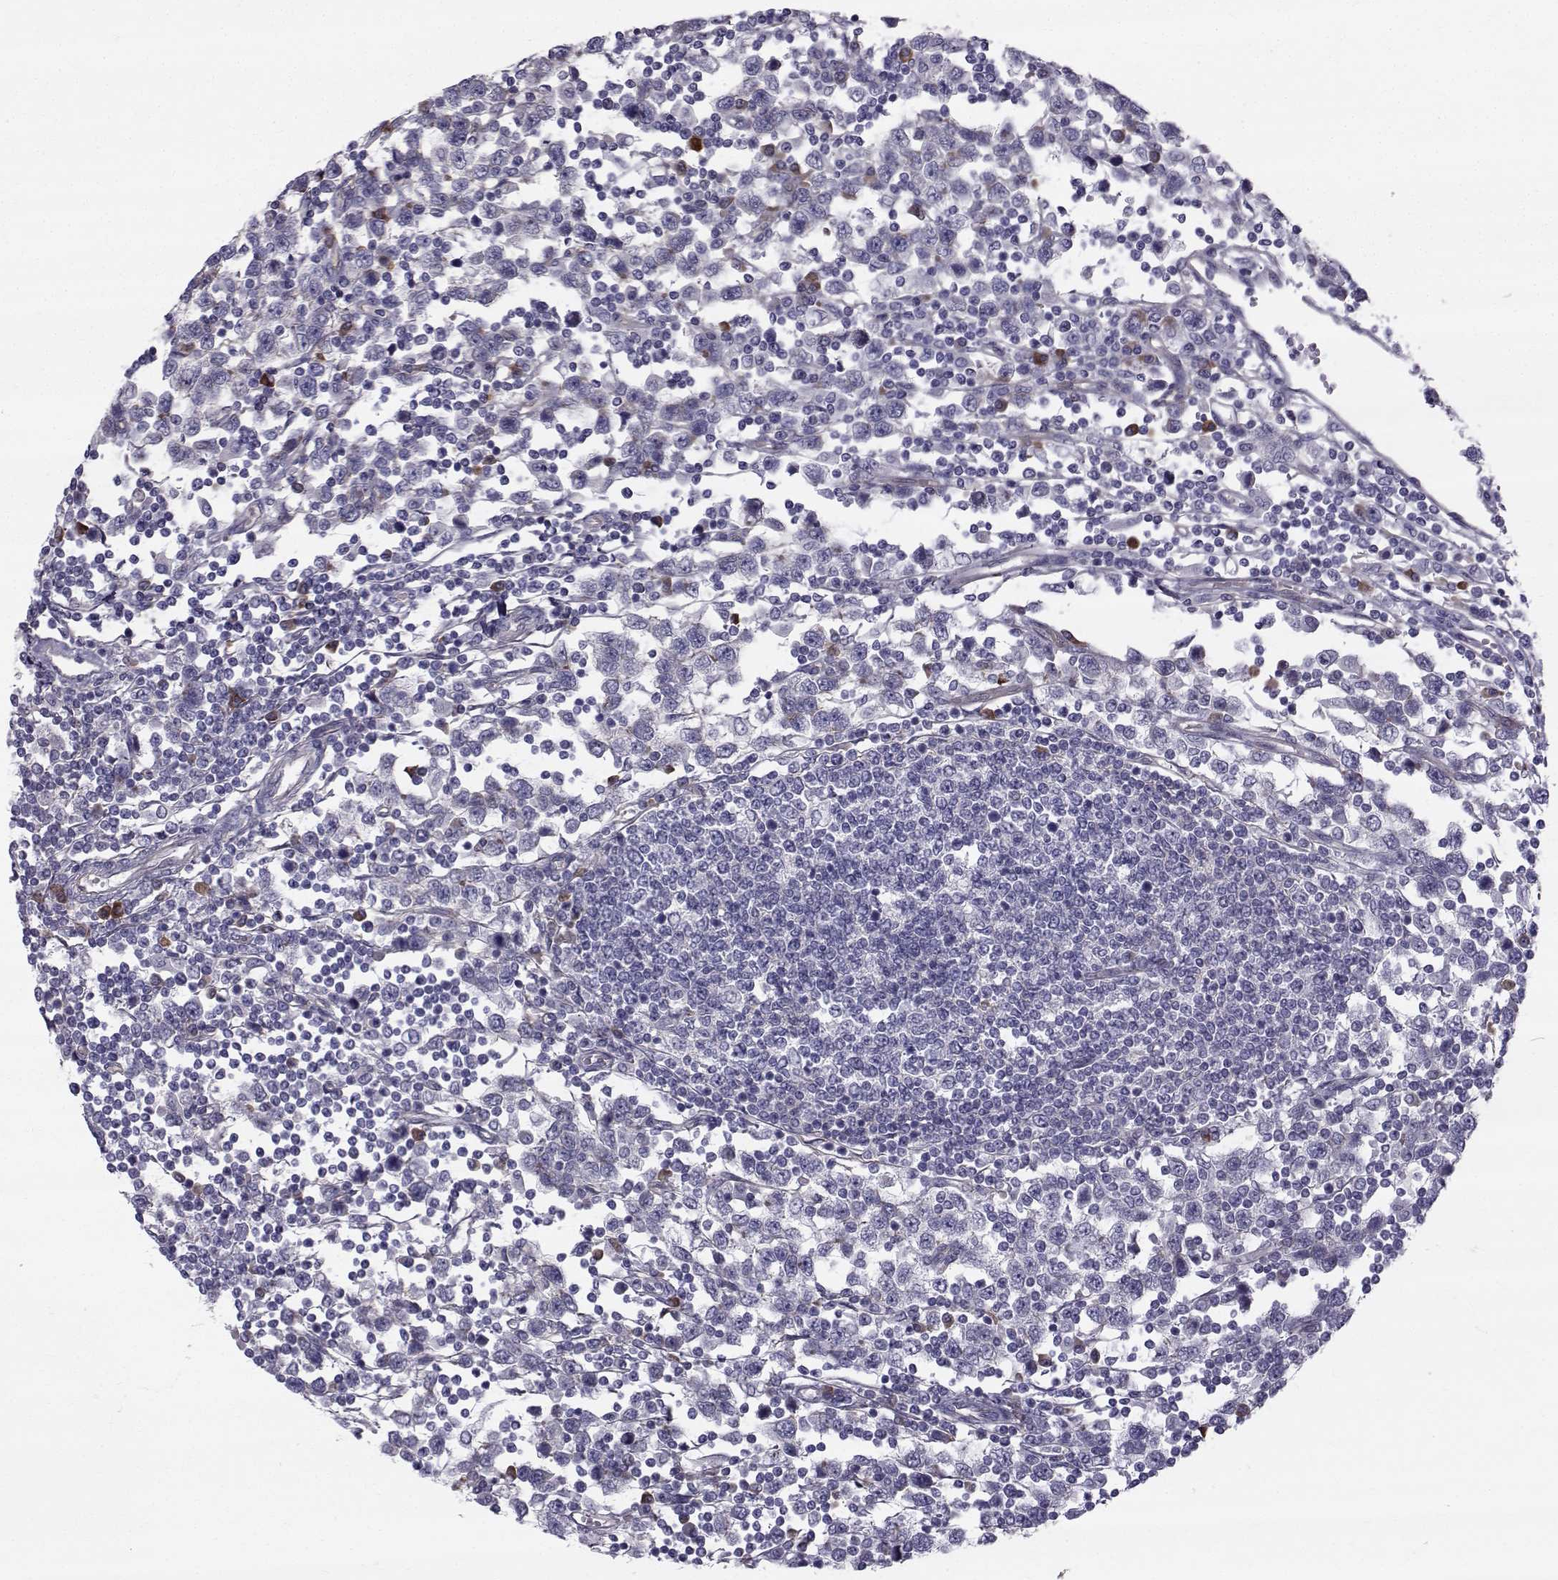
{"staining": {"intensity": "weak", "quantity": "<25%", "location": "cytoplasmic/membranous"}, "tissue": "testis cancer", "cell_type": "Tumor cells", "image_type": "cancer", "snomed": [{"axis": "morphology", "description": "Seminoma, NOS"}, {"axis": "topography", "description": "Testis"}], "caption": "Protein analysis of testis seminoma exhibits no significant expression in tumor cells.", "gene": "QPCT", "patient": {"sex": "male", "age": 34}}